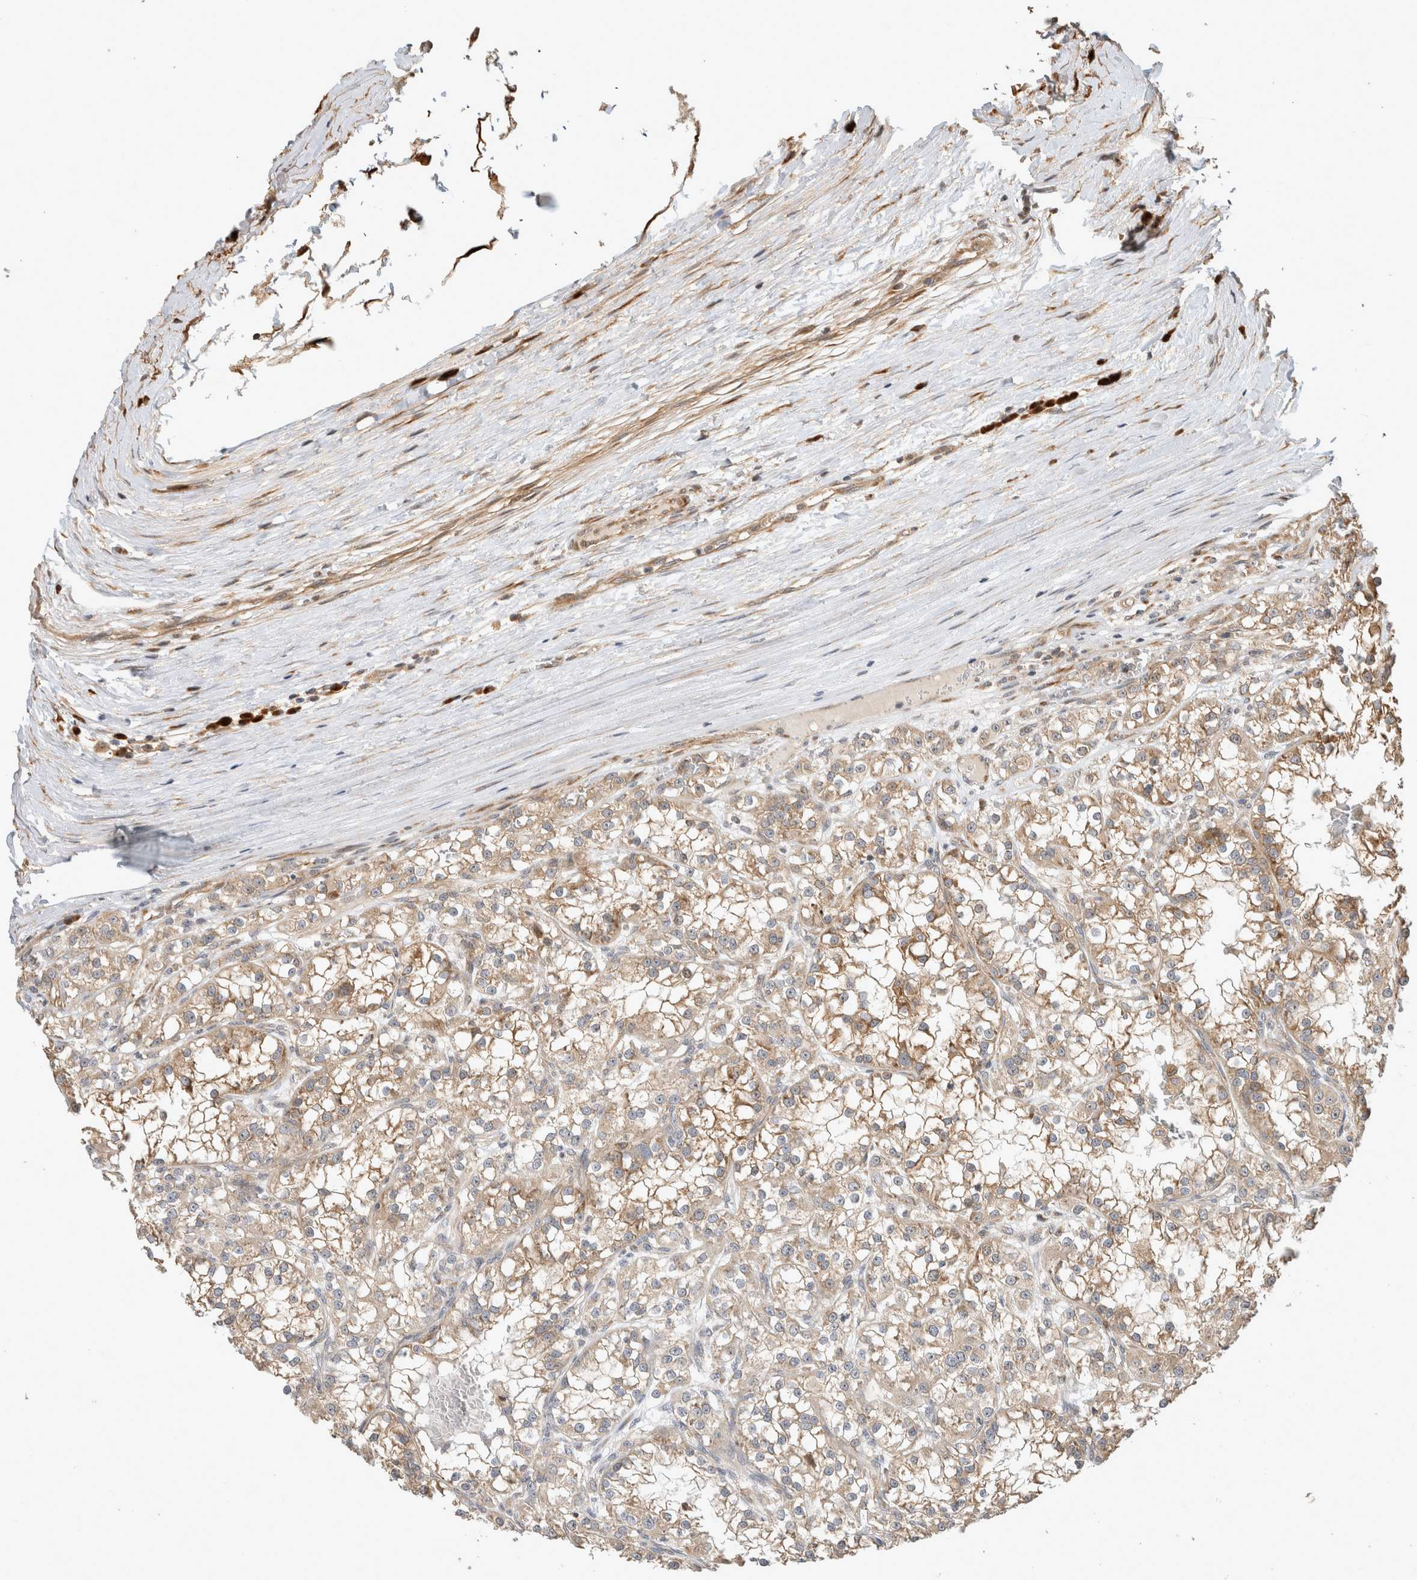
{"staining": {"intensity": "moderate", "quantity": ">75%", "location": "cytoplasmic/membranous"}, "tissue": "renal cancer", "cell_type": "Tumor cells", "image_type": "cancer", "snomed": [{"axis": "morphology", "description": "Adenocarcinoma, NOS"}, {"axis": "topography", "description": "Kidney"}], "caption": "Adenocarcinoma (renal) was stained to show a protein in brown. There is medium levels of moderate cytoplasmic/membranous positivity in about >75% of tumor cells. Immunohistochemistry stains the protein in brown and the nuclei are stained blue.", "gene": "PCDHB15", "patient": {"sex": "female", "age": 52}}